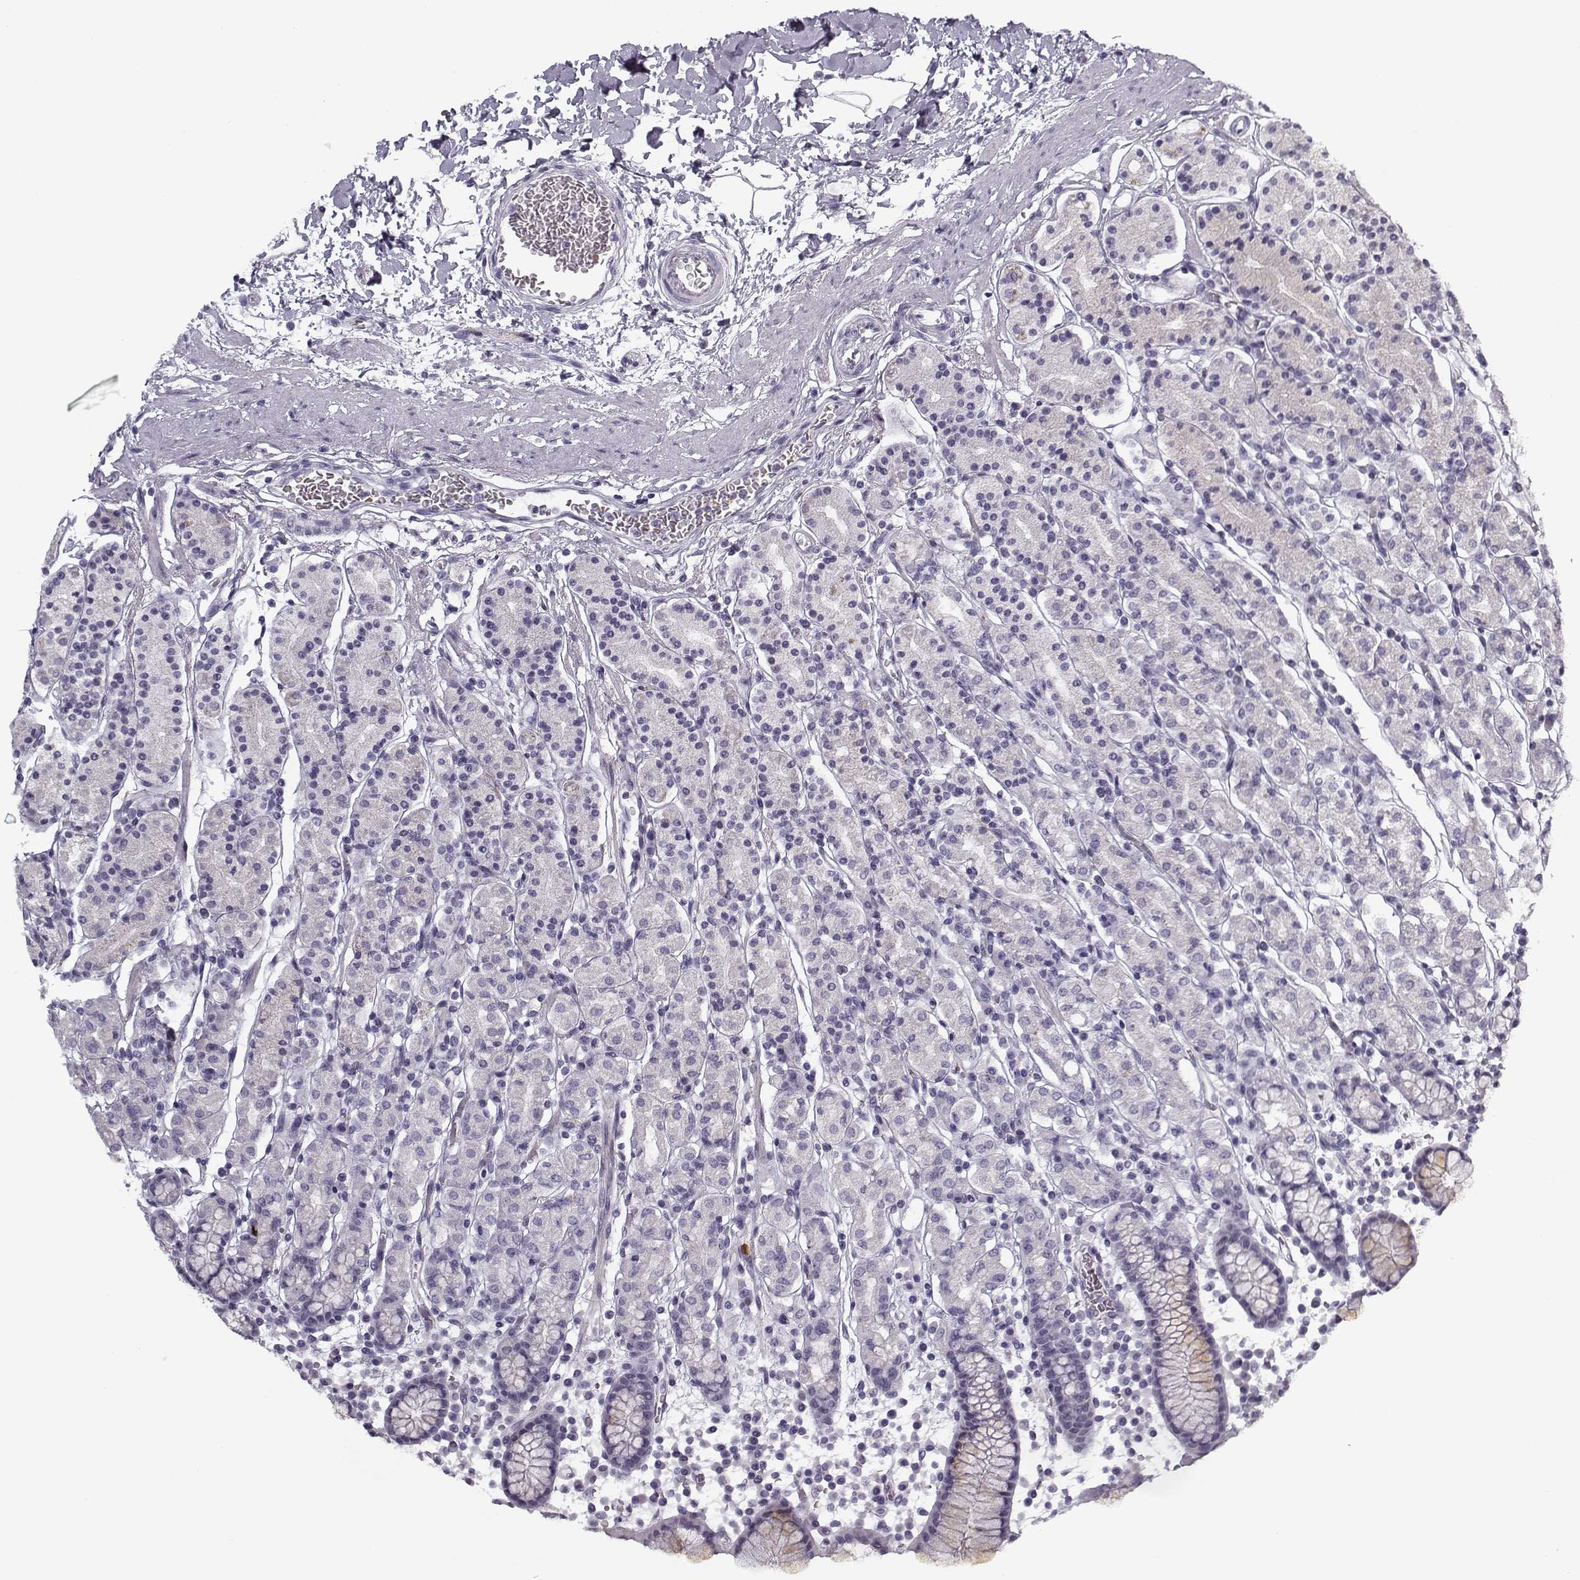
{"staining": {"intensity": "negative", "quantity": "none", "location": "none"}, "tissue": "stomach", "cell_type": "Glandular cells", "image_type": "normal", "snomed": [{"axis": "morphology", "description": "Normal tissue, NOS"}, {"axis": "topography", "description": "Stomach, upper"}, {"axis": "topography", "description": "Stomach"}], "caption": "DAB (3,3'-diaminobenzidine) immunohistochemical staining of unremarkable stomach demonstrates no significant staining in glandular cells.", "gene": "SNCA", "patient": {"sex": "male", "age": 62}}